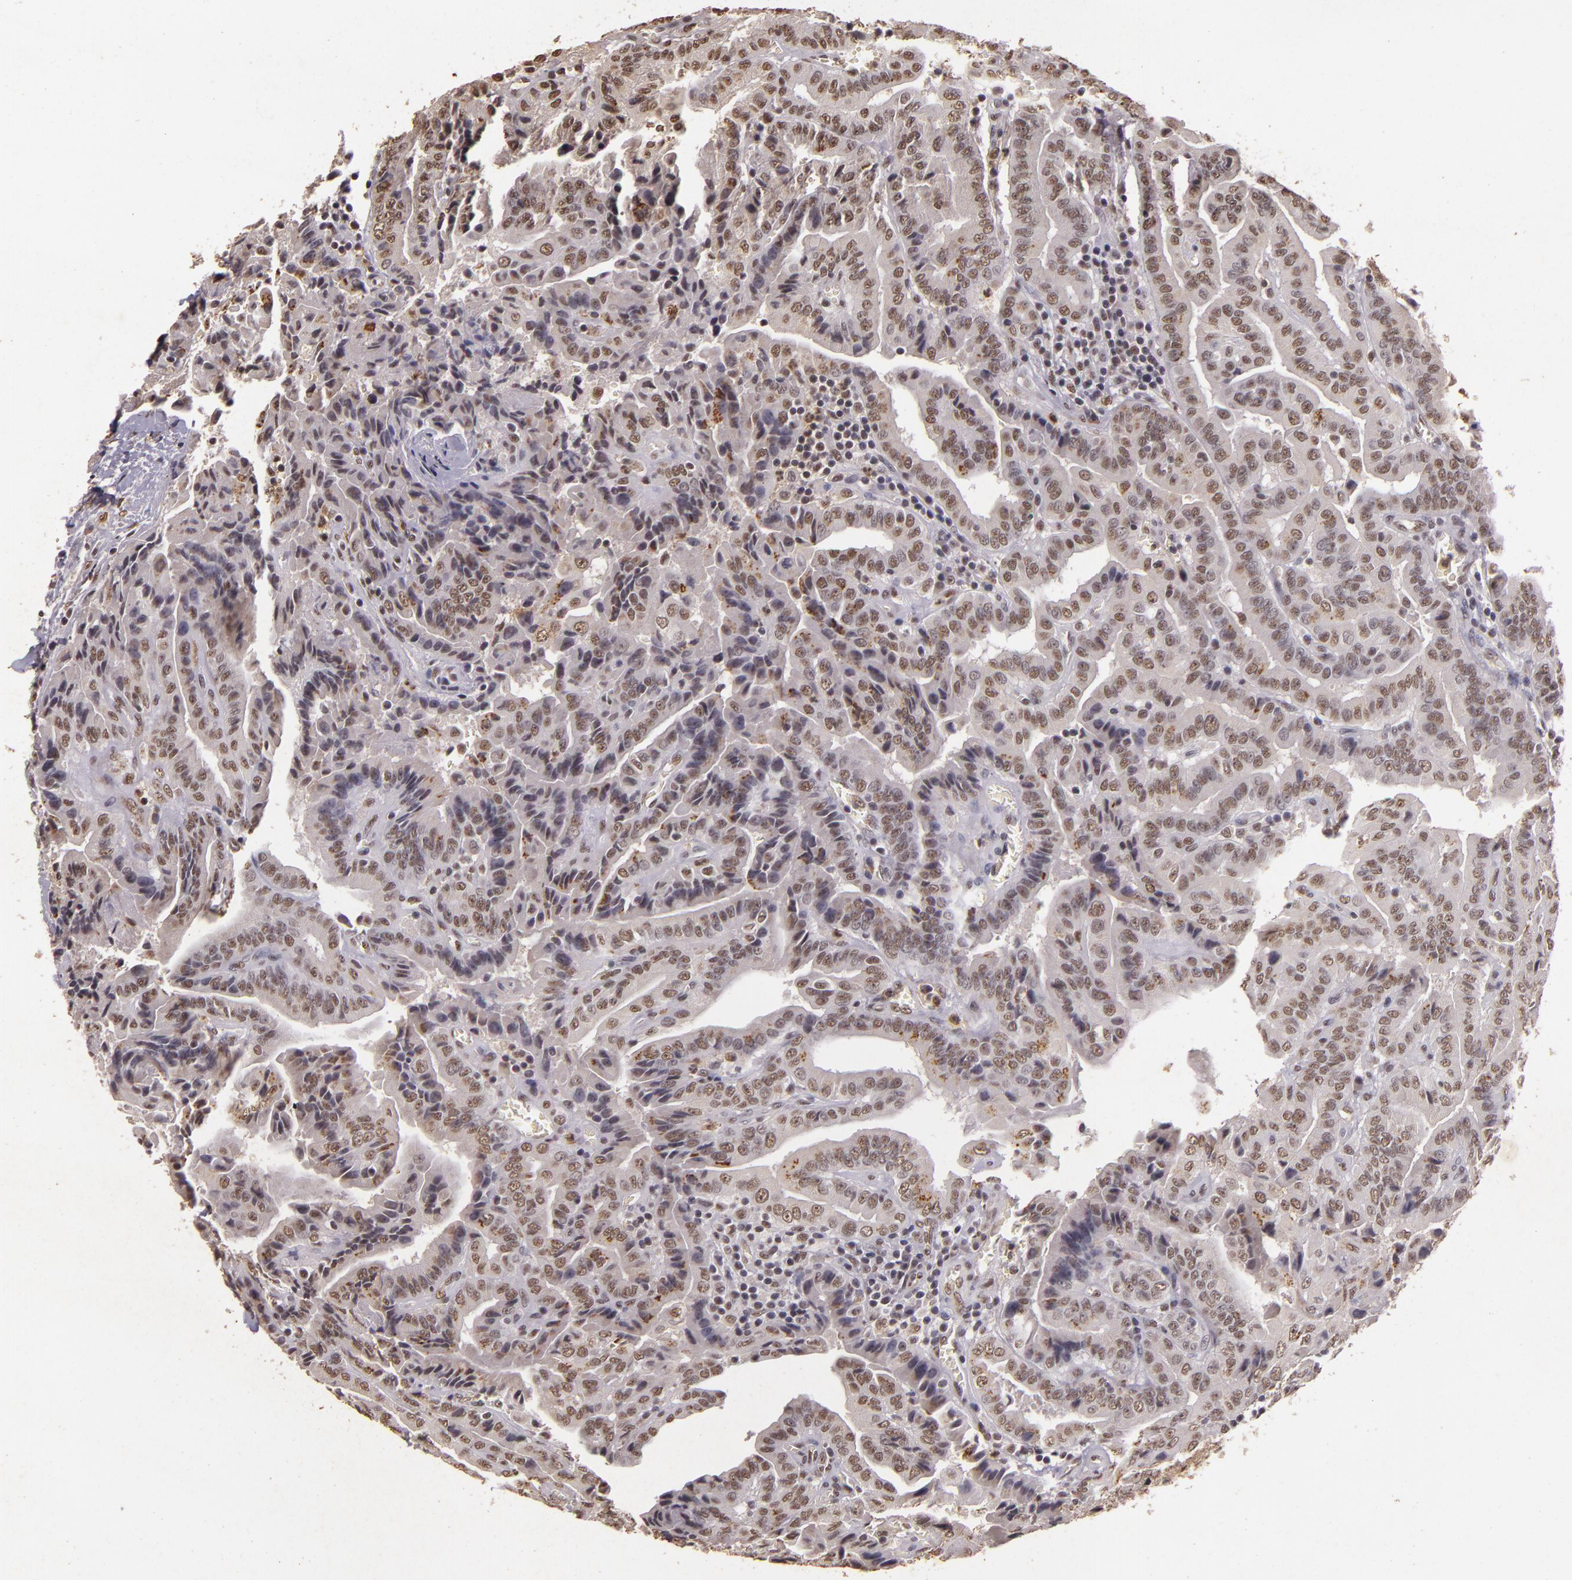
{"staining": {"intensity": "weak", "quantity": "25%-75%", "location": "nuclear"}, "tissue": "thyroid cancer", "cell_type": "Tumor cells", "image_type": "cancer", "snomed": [{"axis": "morphology", "description": "Papillary adenocarcinoma, NOS"}, {"axis": "topography", "description": "Thyroid gland"}], "caption": "A brown stain highlights weak nuclear positivity of a protein in human thyroid cancer (papillary adenocarcinoma) tumor cells.", "gene": "CBX3", "patient": {"sex": "female", "age": 71}}